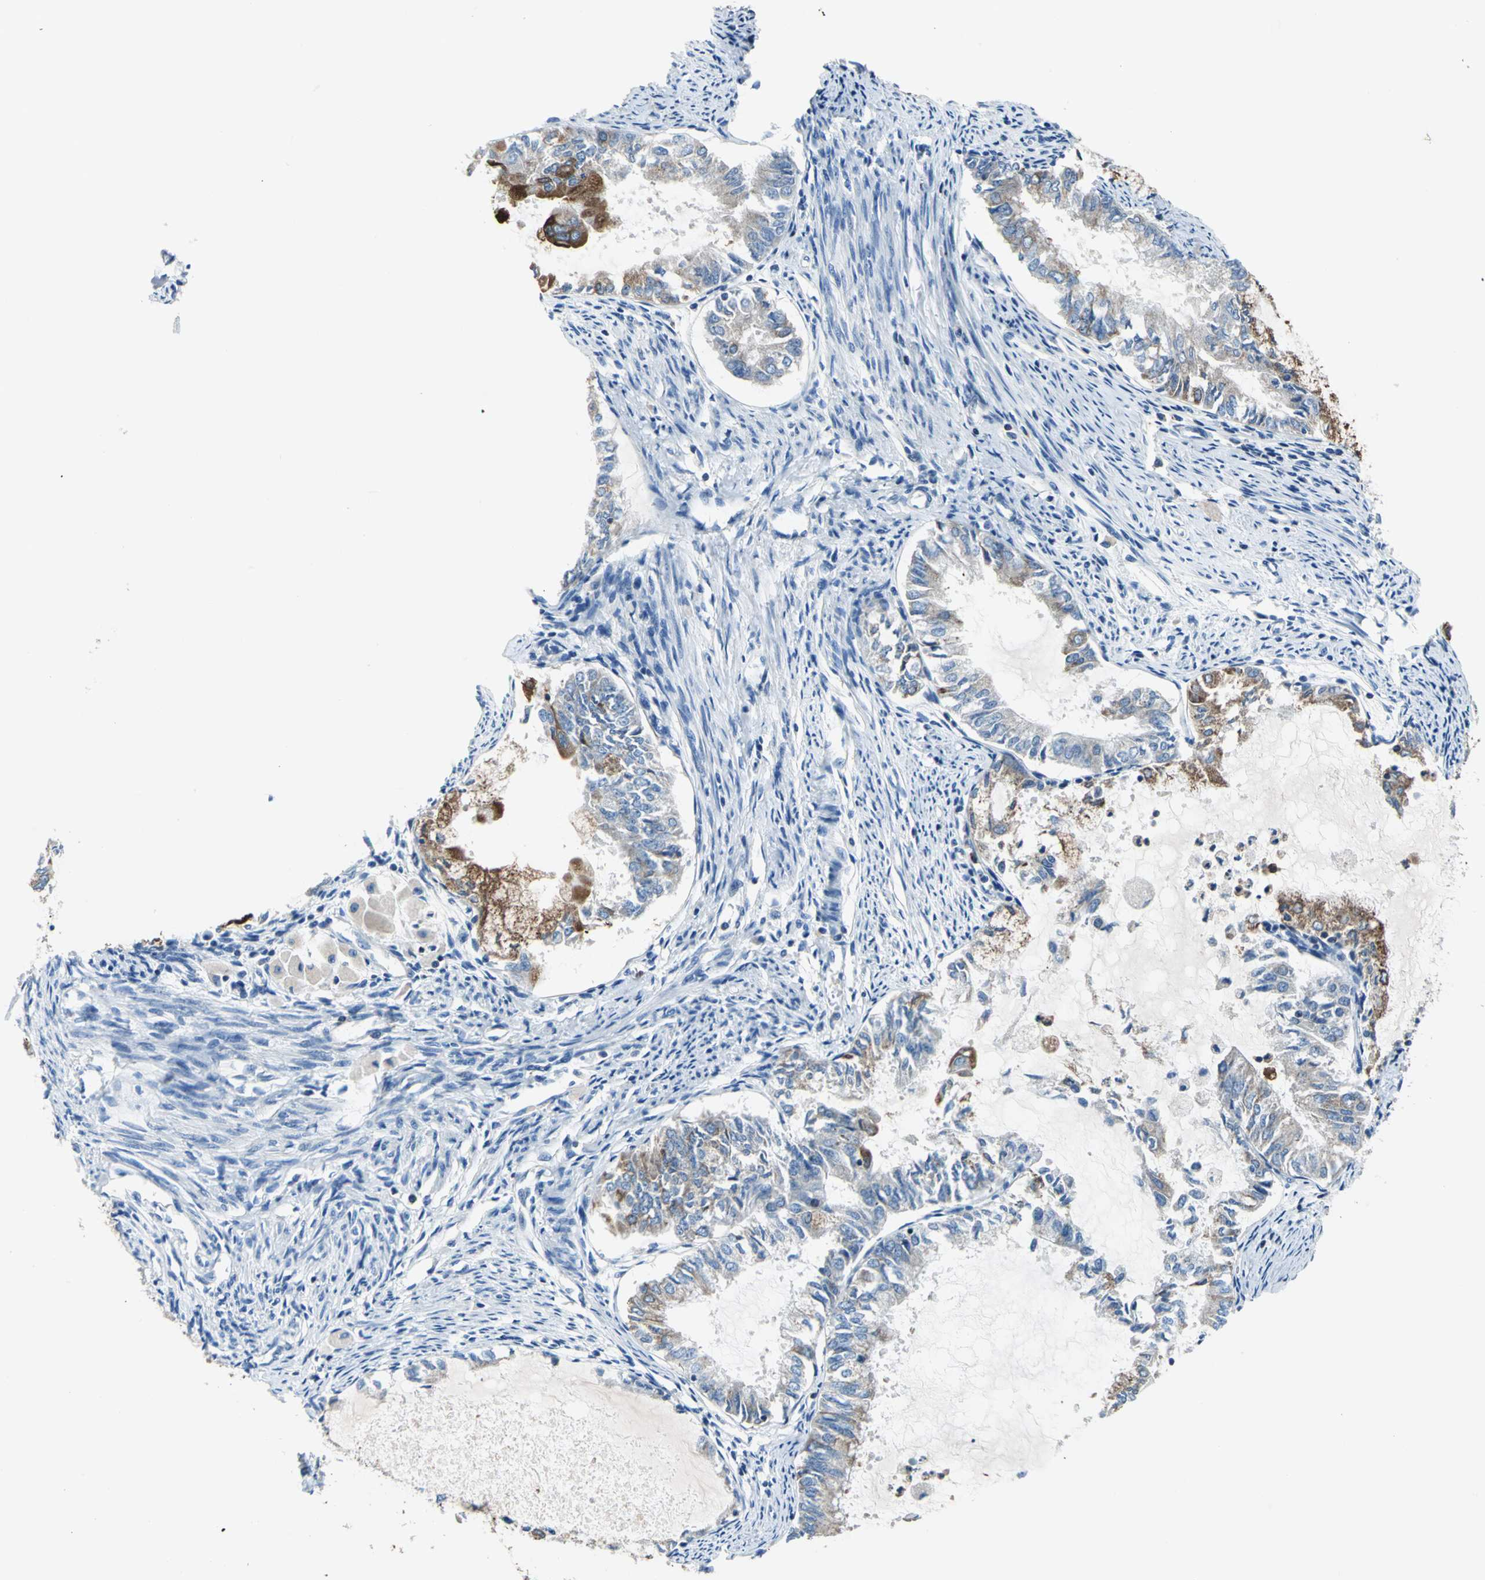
{"staining": {"intensity": "strong", "quantity": "25%-75%", "location": "cytoplasmic/membranous"}, "tissue": "endometrial cancer", "cell_type": "Tumor cells", "image_type": "cancer", "snomed": [{"axis": "morphology", "description": "Adenocarcinoma, NOS"}, {"axis": "topography", "description": "Endometrium"}], "caption": "Endometrial cancer stained with a protein marker demonstrates strong staining in tumor cells.", "gene": "SEPTIN6", "patient": {"sex": "female", "age": 86}}